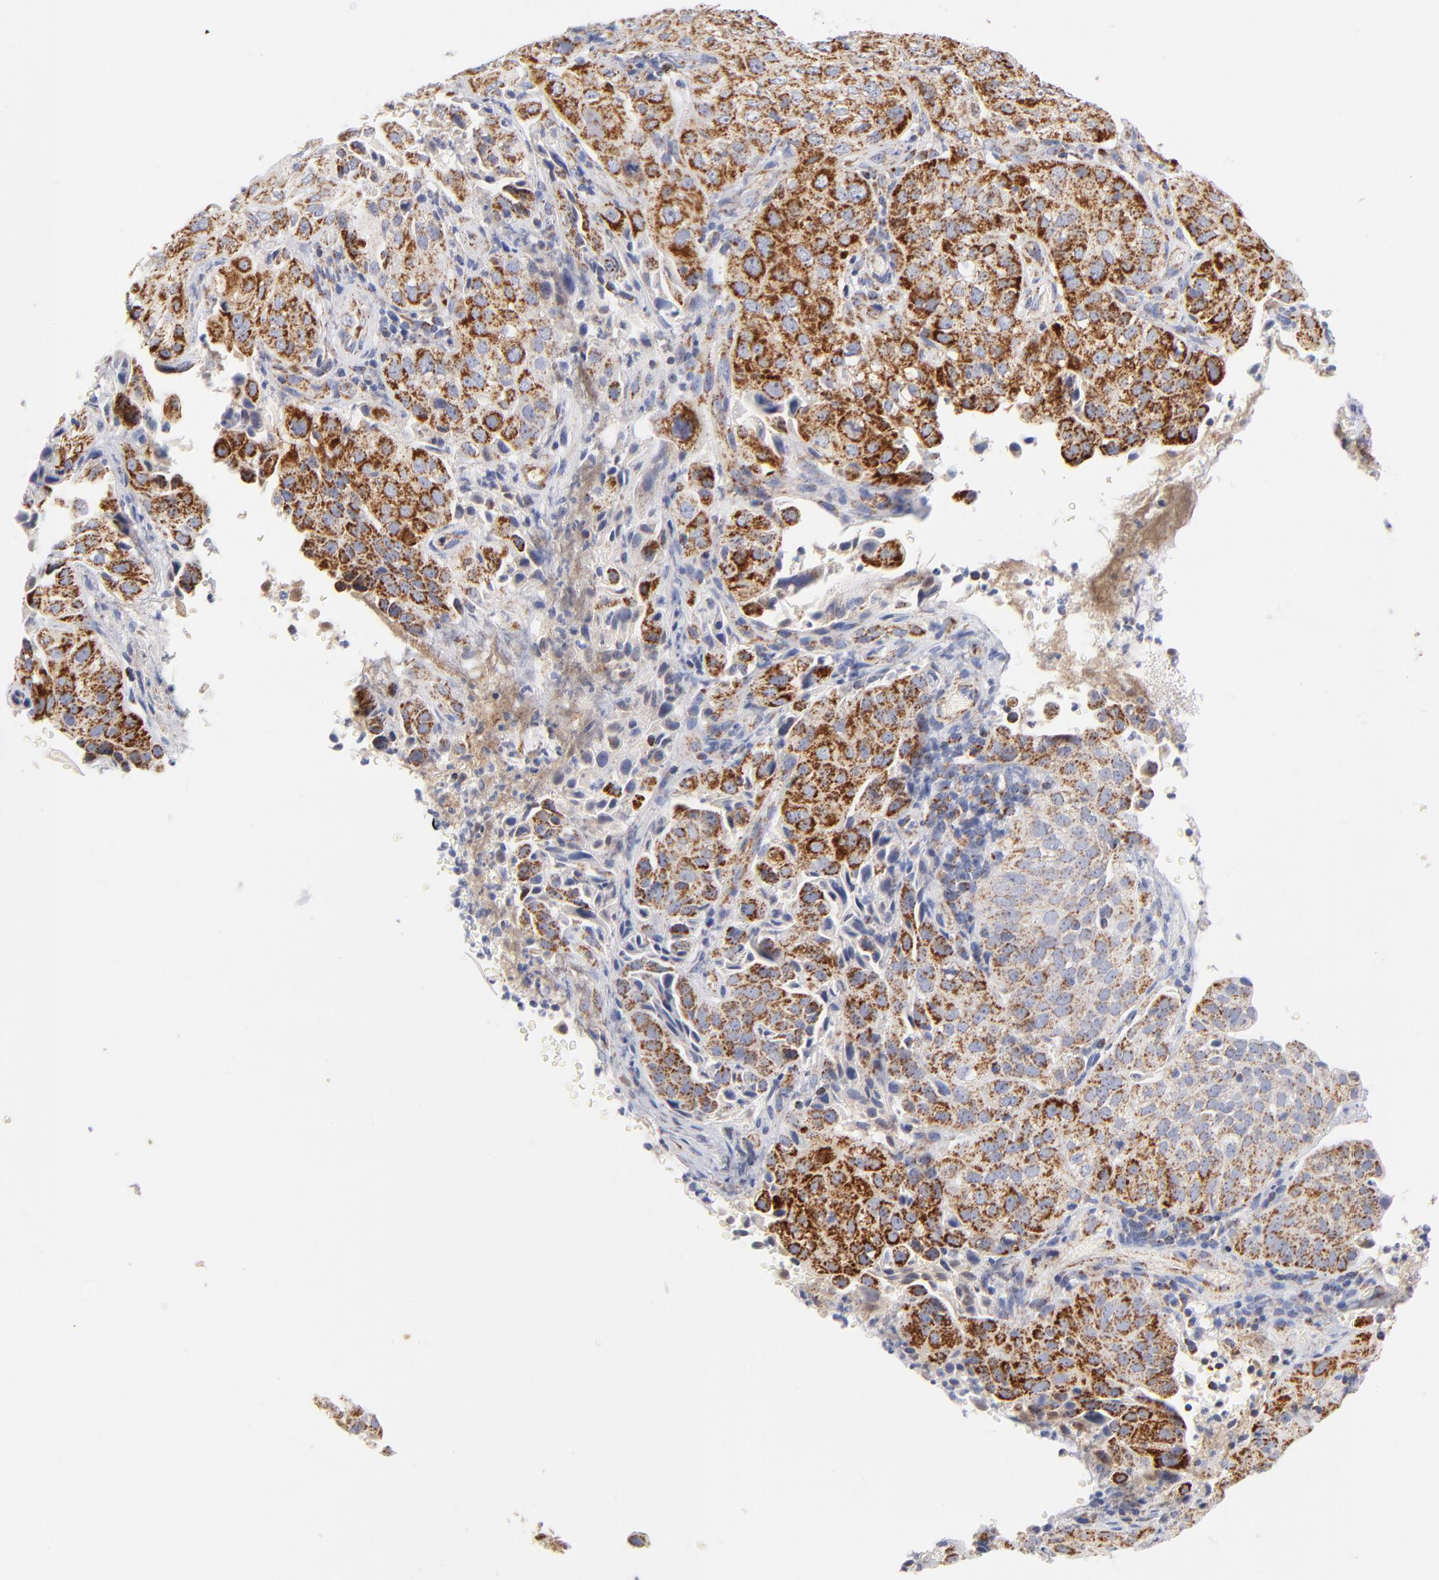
{"staining": {"intensity": "strong", "quantity": ">75%", "location": "cytoplasmic/membranous"}, "tissue": "cervical cancer", "cell_type": "Tumor cells", "image_type": "cancer", "snomed": [{"axis": "morphology", "description": "Squamous cell carcinoma, NOS"}, {"axis": "topography", "description": "Cervix"}], "caption": "Immunohistochemical staining of human cervical cancer (squamous cell carcinoma) reveals high levels of strong cytoplasmic/membranous protein positivity in about >75% of tumor cells.", "gene": "DLAT", "patient": {"sex": "female", "age": 38}}